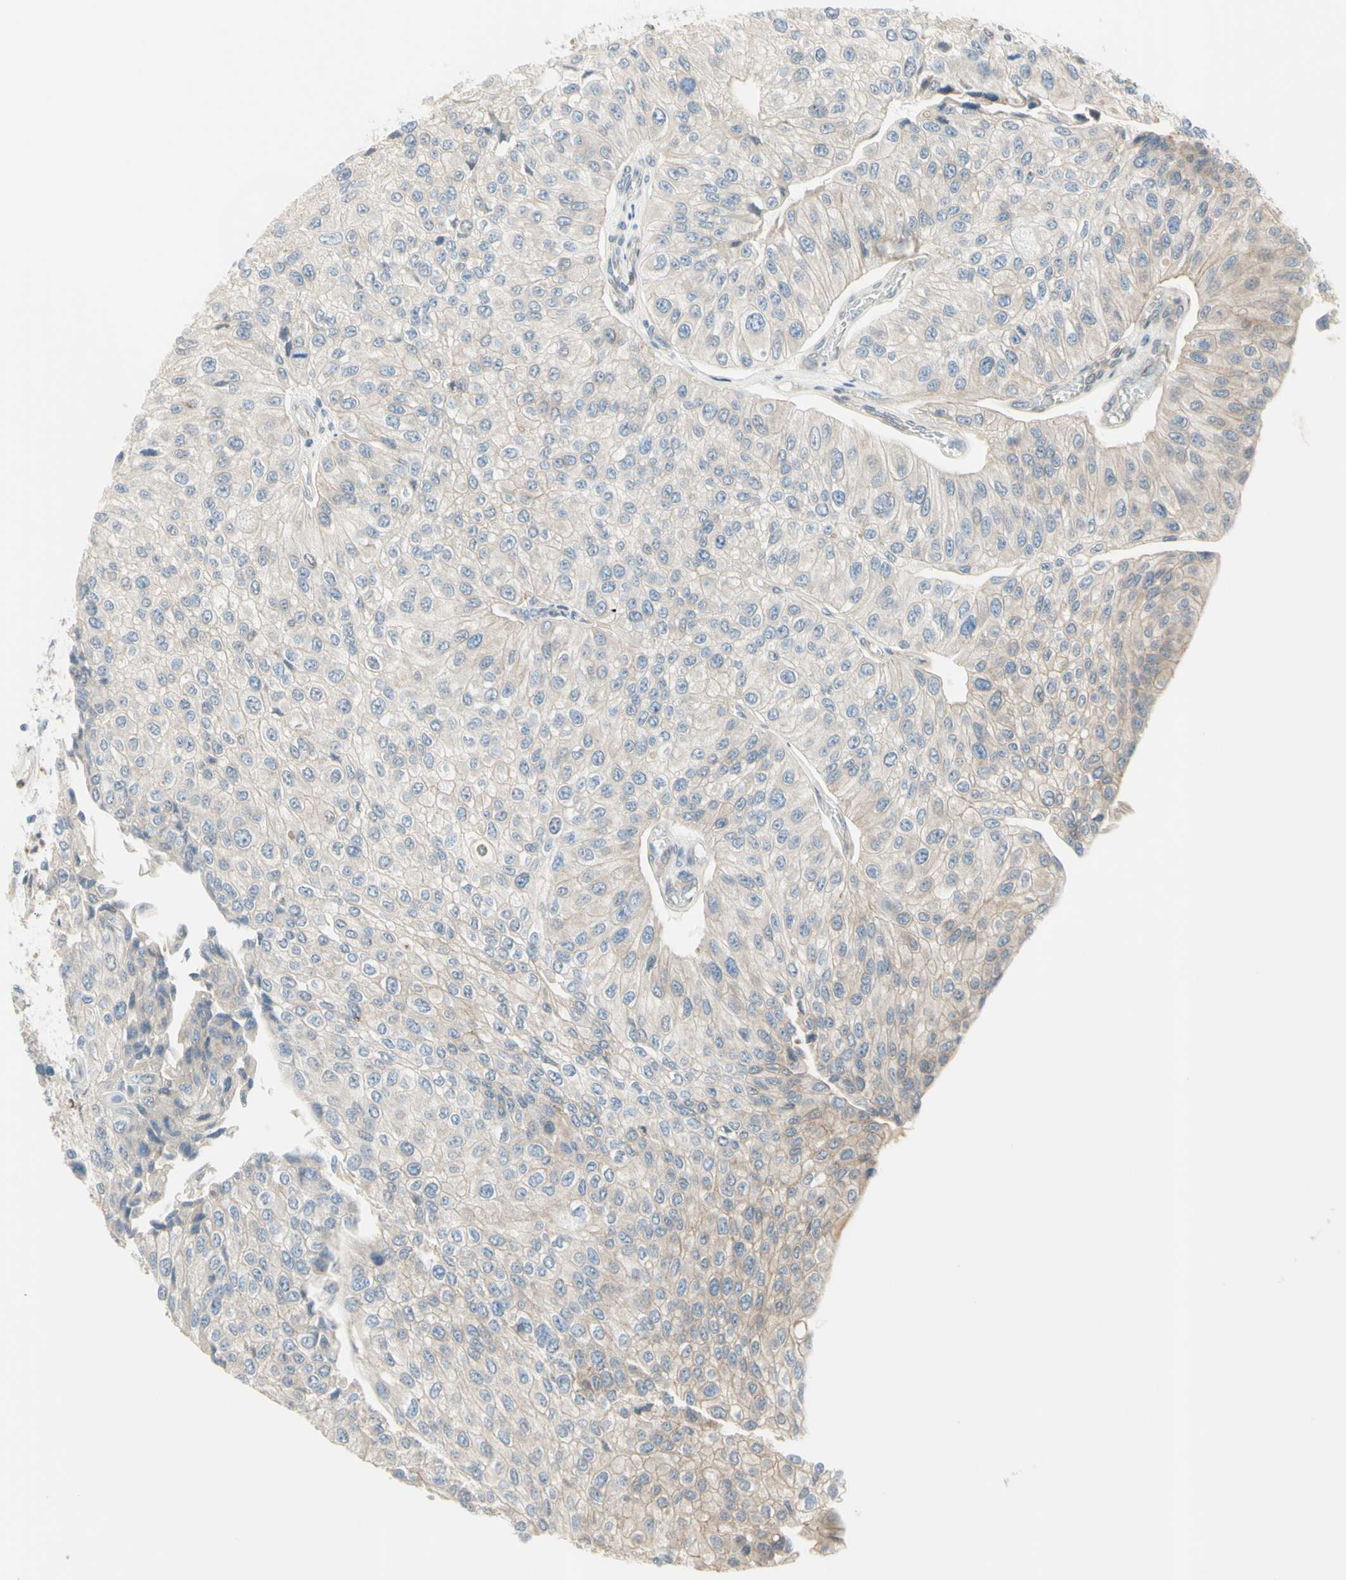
{"staining": {"intensity": "weak", "quantity": "25%-75%", "location": "cytoplasmic/membranous"}, "tissue": "urothelial cancer", "cell_type": "Tumor cells", "image_type": "cancer", "snomed": [{"axis": "morphology", "description": "Urothelial carcinoma, High grade"}, {"axis": "topography", "description": "Kidney"}, {"axis": "topography", "description": "Urinary bladder"}], "caption": "Immunohistochemical staining of urothelial cancer displays weak cytoplasmic/membranous protein positivity in approximately 25%-75% of tumor cells.", "gene": "TRAF2", "patient": {"sex": "male", "age": 77}}